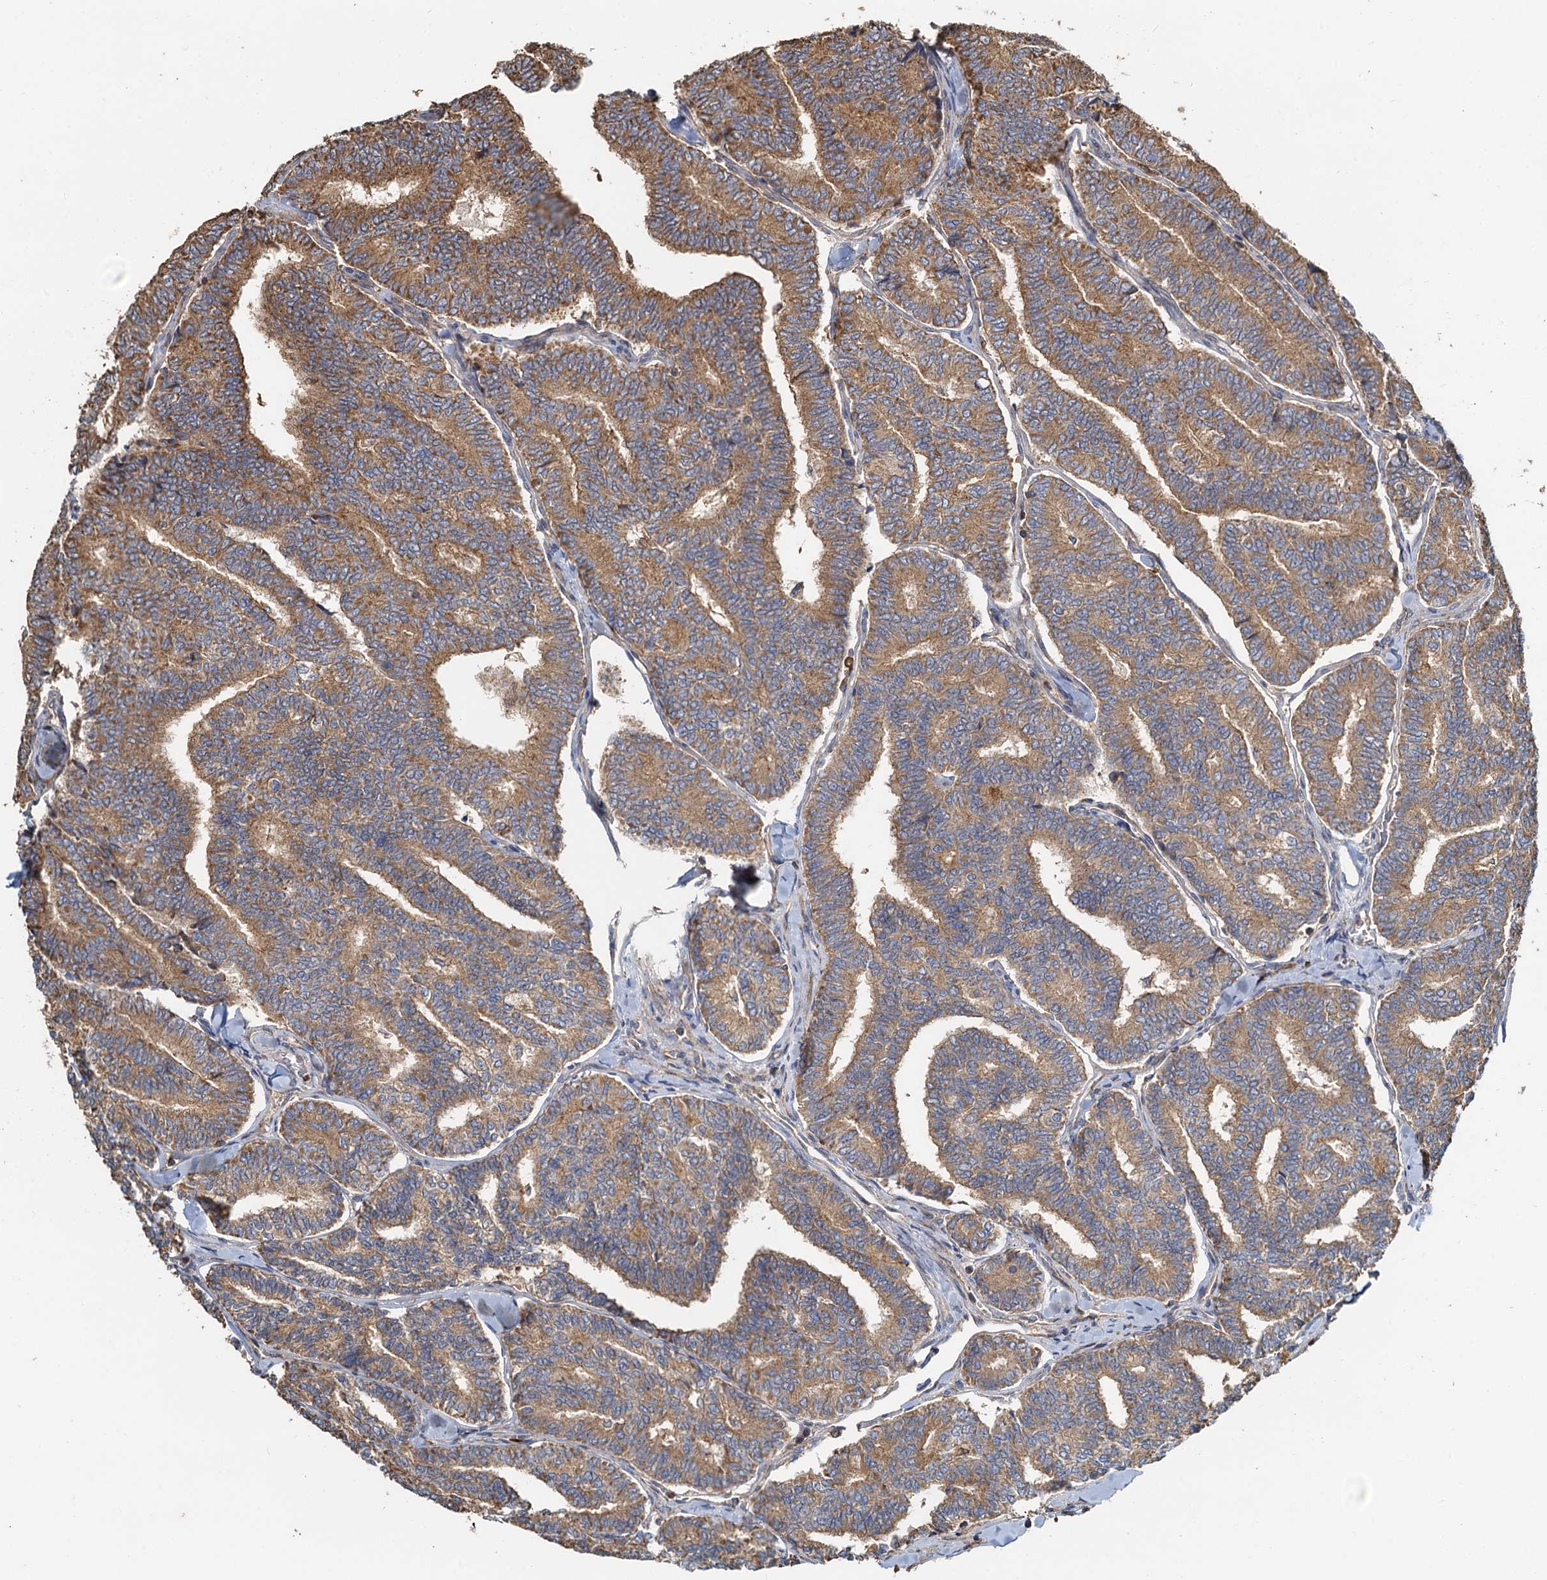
{"staining": {"intensity": "moderate", "quantity": ">75%", "location": "cytoplasmic/membranous"}, "tissue": "thyroid cancer", "cell_type": "Tumor cells", "image_type": "cancer", "snomed": [{"axis": "morphology", "description": "Papillary adenocarcinoma, NOS"}, {"axis": "topography", "description": "Thyroid gland"}], "caption": "Immunohistochemistry (IHC) micrograph of human thyroid cancer (papillary adenocarcinoma) stained for a protein (brown), which shows medium levels of moderate cytoplasmic/membranous positivity in about >75% of tumor cells.", "gene": "SDS", "patient": {"sex": "female", "age": 35}}